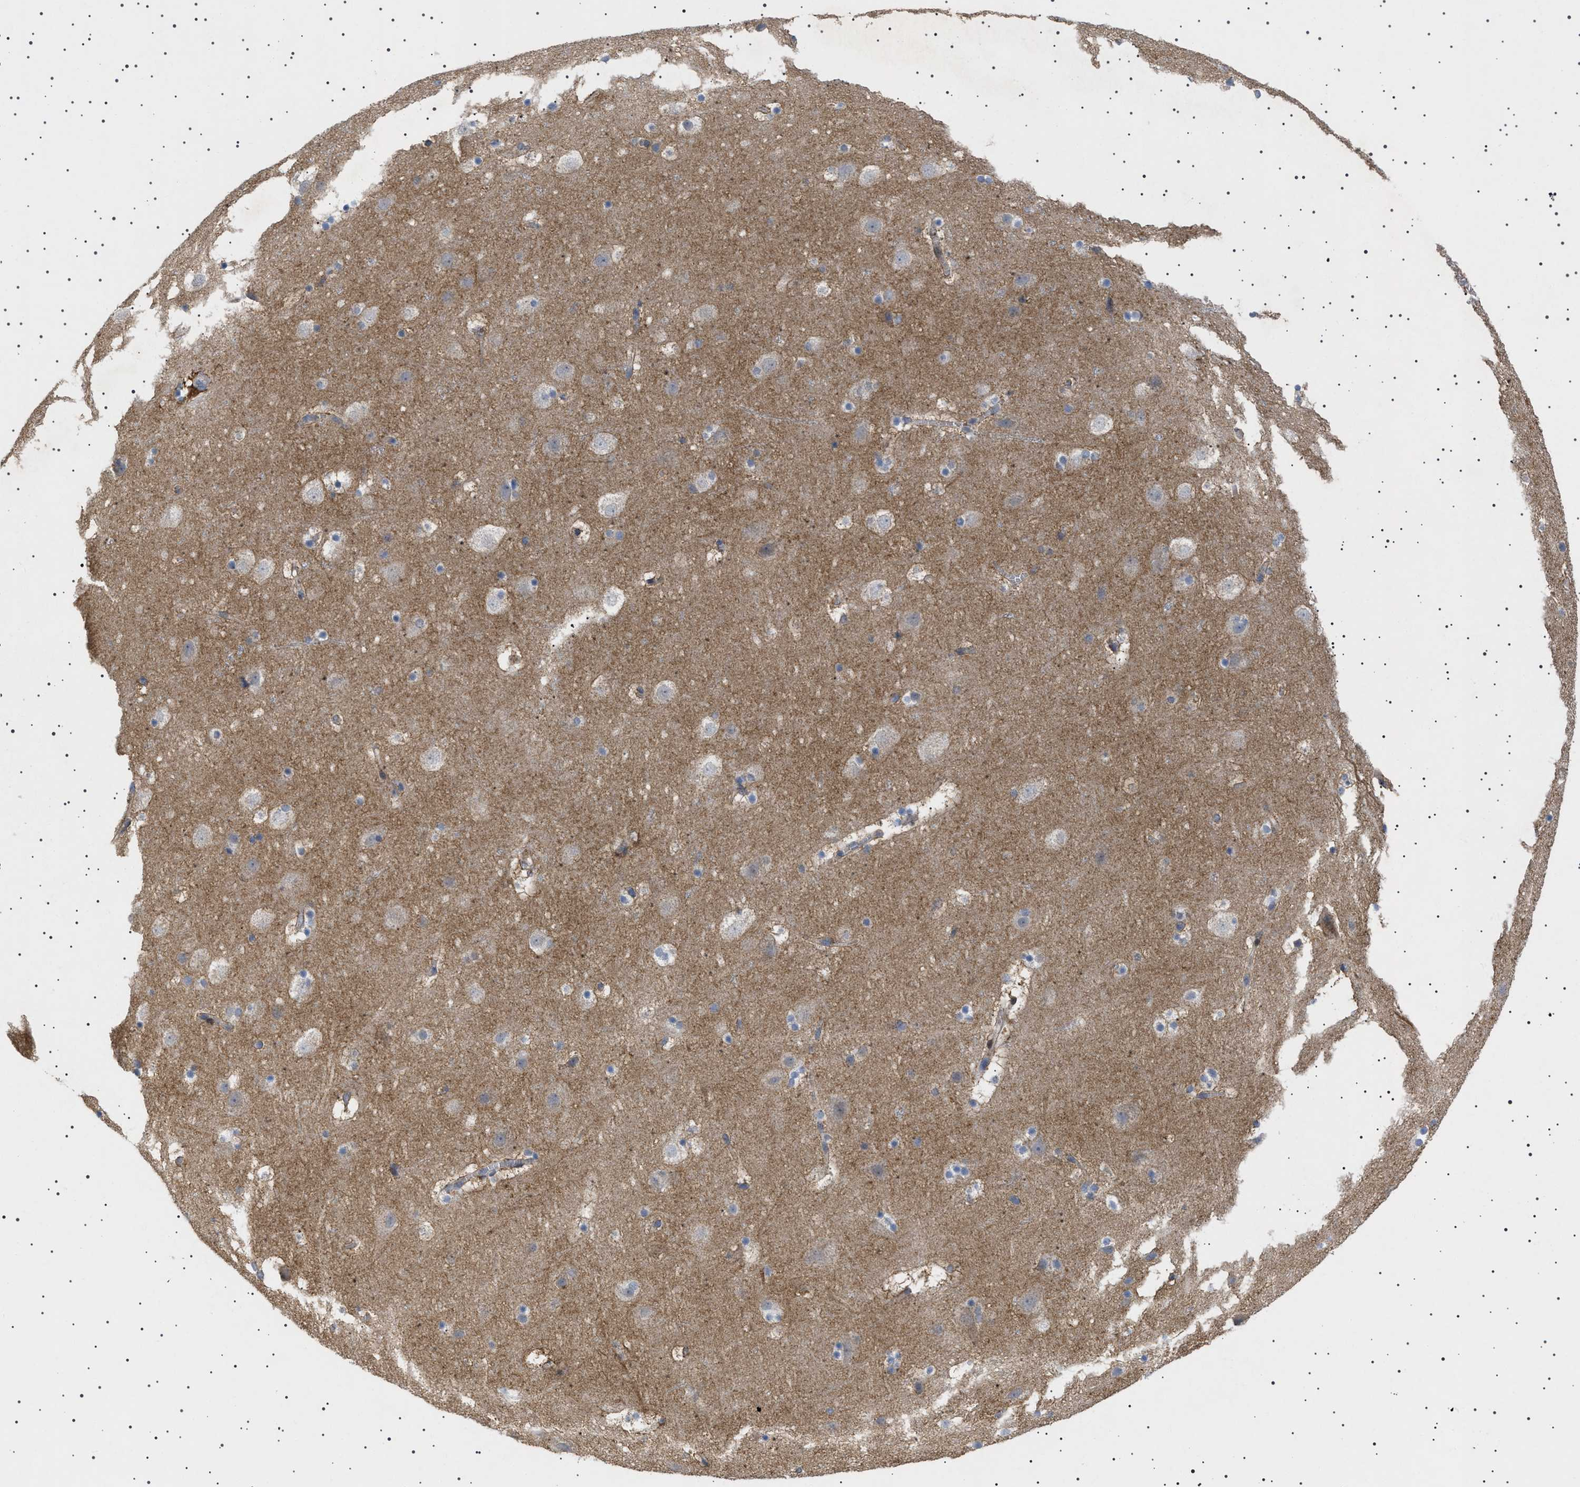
{"staining": {"intensity": "moderate", "quantity": ">75%", "location": "cytoplasmic/membranous"}, "tissue": "cerebral cortex", "cell_type": "Endothelial cells", "image_type": "normal", "snomed": [{"axis": "morphology", "description": "Normal tissue, NOS"}, {"axis": "topography", "description": "Cerebral cortex"}], "caption": "Unremarkable cerebral cortex demonstrates moderate cytoplasmic/membranous staining in approximately >75% of endothelial cells, visualized by immunohistochemistry.", "gene": "HTR1A", "patient": {"sex": "male", "age": 45}}